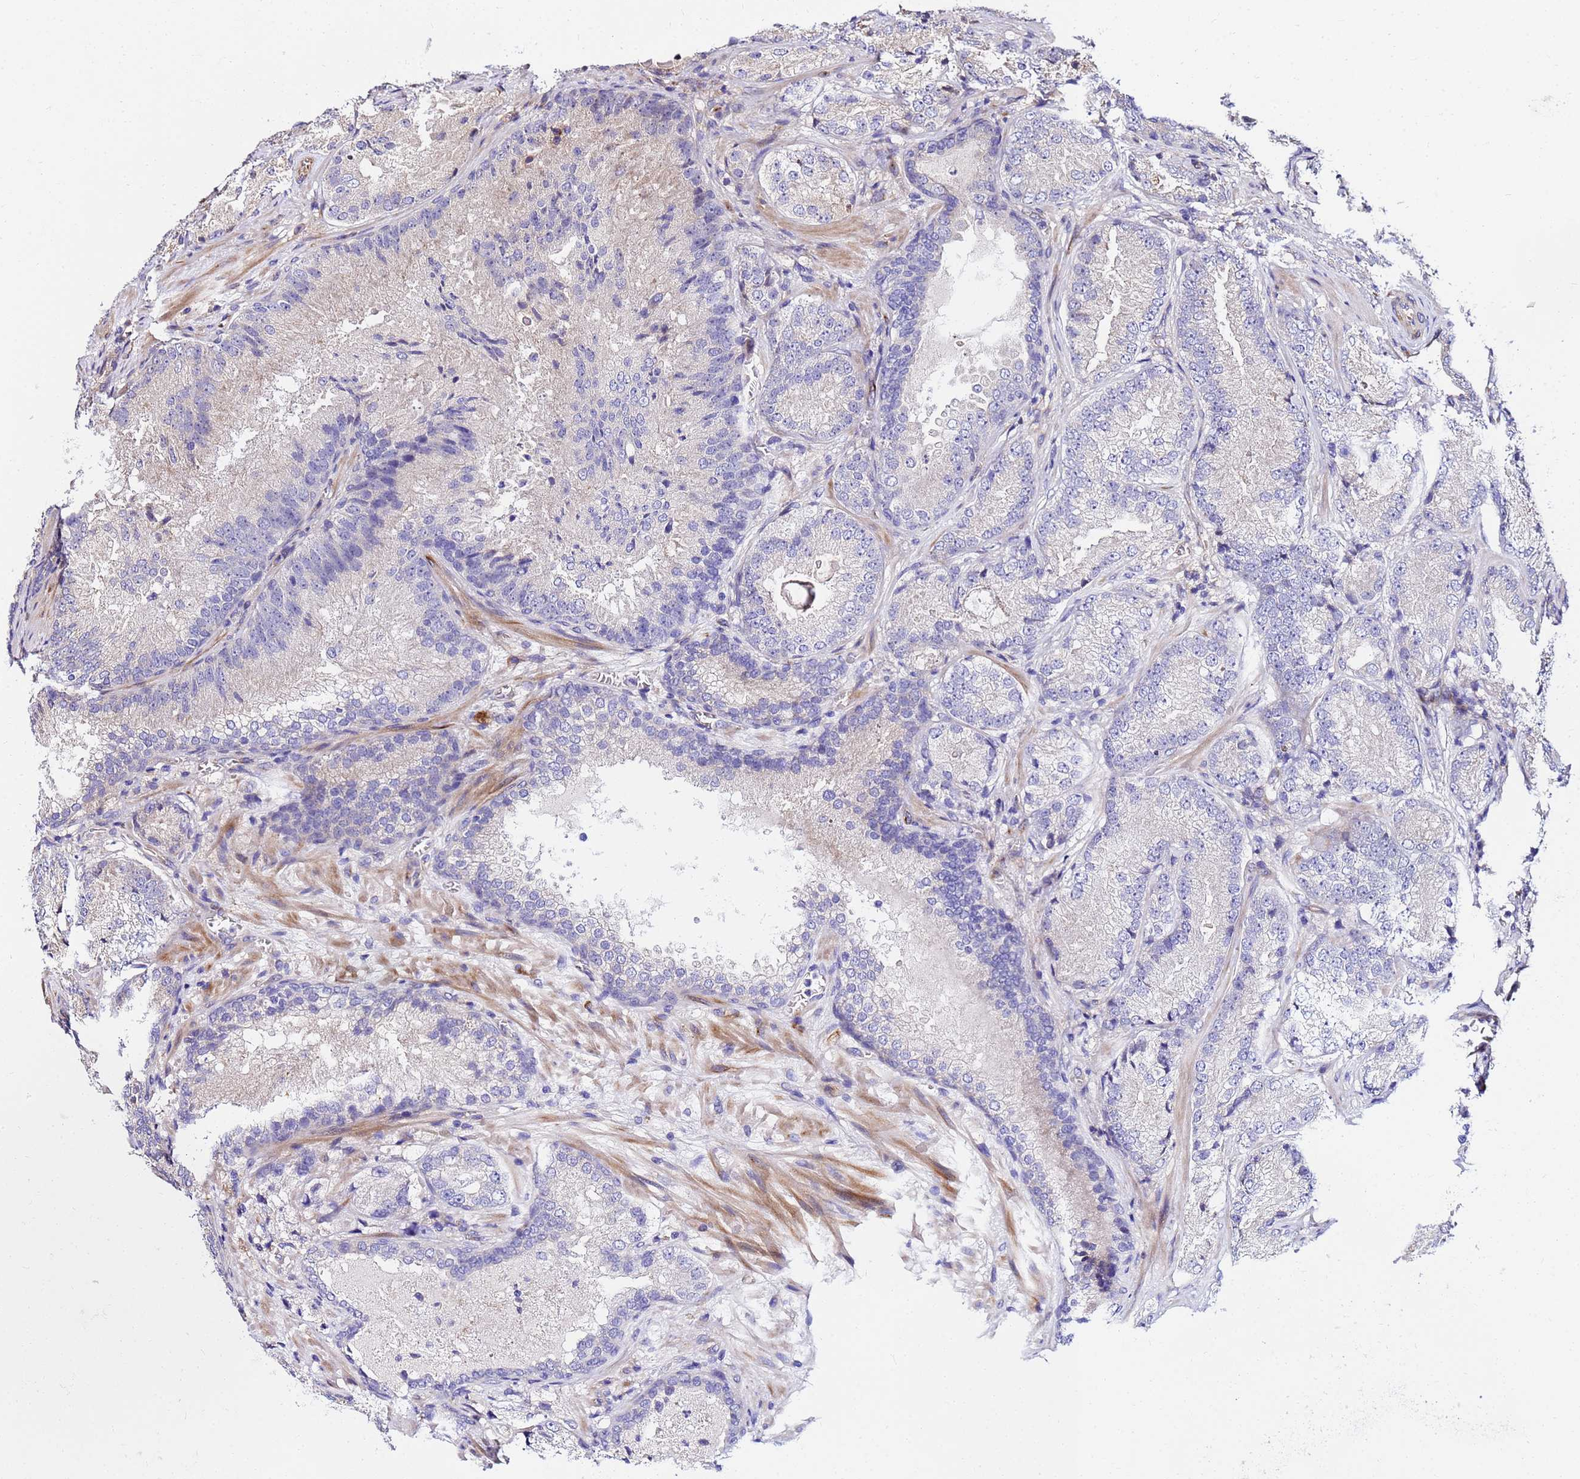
{"staining": {"intensity": "negative", "quantity": "none", "location": "none"}, "tissue": "prostate cancer", "cell_type": "Tumor cells", "image_type": "cancer", "snomed": [{"axis": "morphology", "description": "Adenocarcinoma, Low grade"}, {"axis": "topography", "description": "Prostate"}], "caption": "DAB immunohistochemical staining of prostate cancer (low-grade adenocarcinoma) exhibits no significant staining in tumor cells.", "gene": "WWC2", "patient": {"sex": "male", "age": 74}}